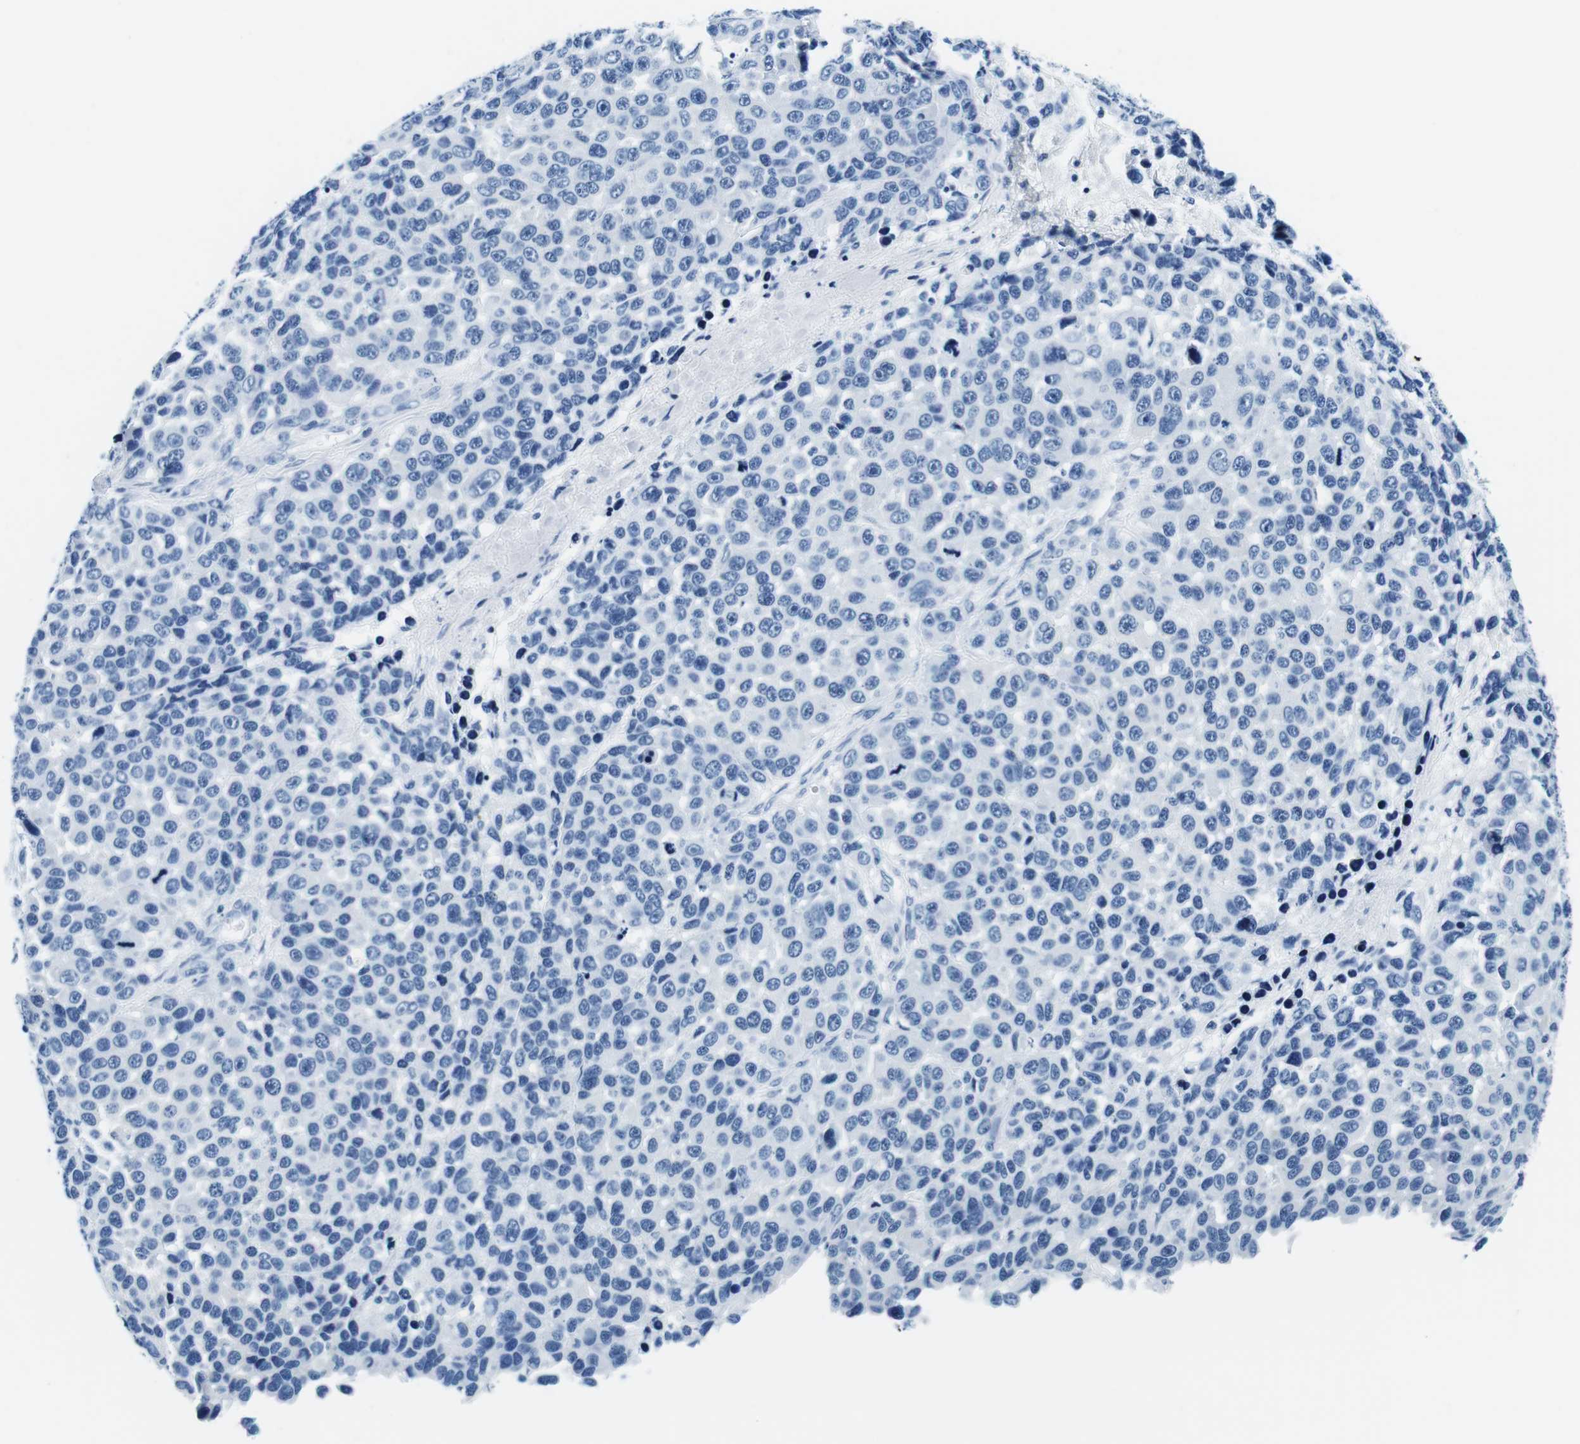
{"staining": {"intensity": "negative", "quantity": "none", "location": "none"}, "tissue": "melanoma", "cell_type": "Tumor cells", "image_type": "cancer", "snomed": [{"axis": "morphology", "description": "Malignant melanoma, NOS"}, {"axis": "topography", "description": "Skin"}], "caption": "Micrograph shows no protein expression in tumor cells of malignant melanoma tissue. Nuclei are stained in blue.", "gene": "ELANE", "patient": {"sex": "male", "age": 53}}